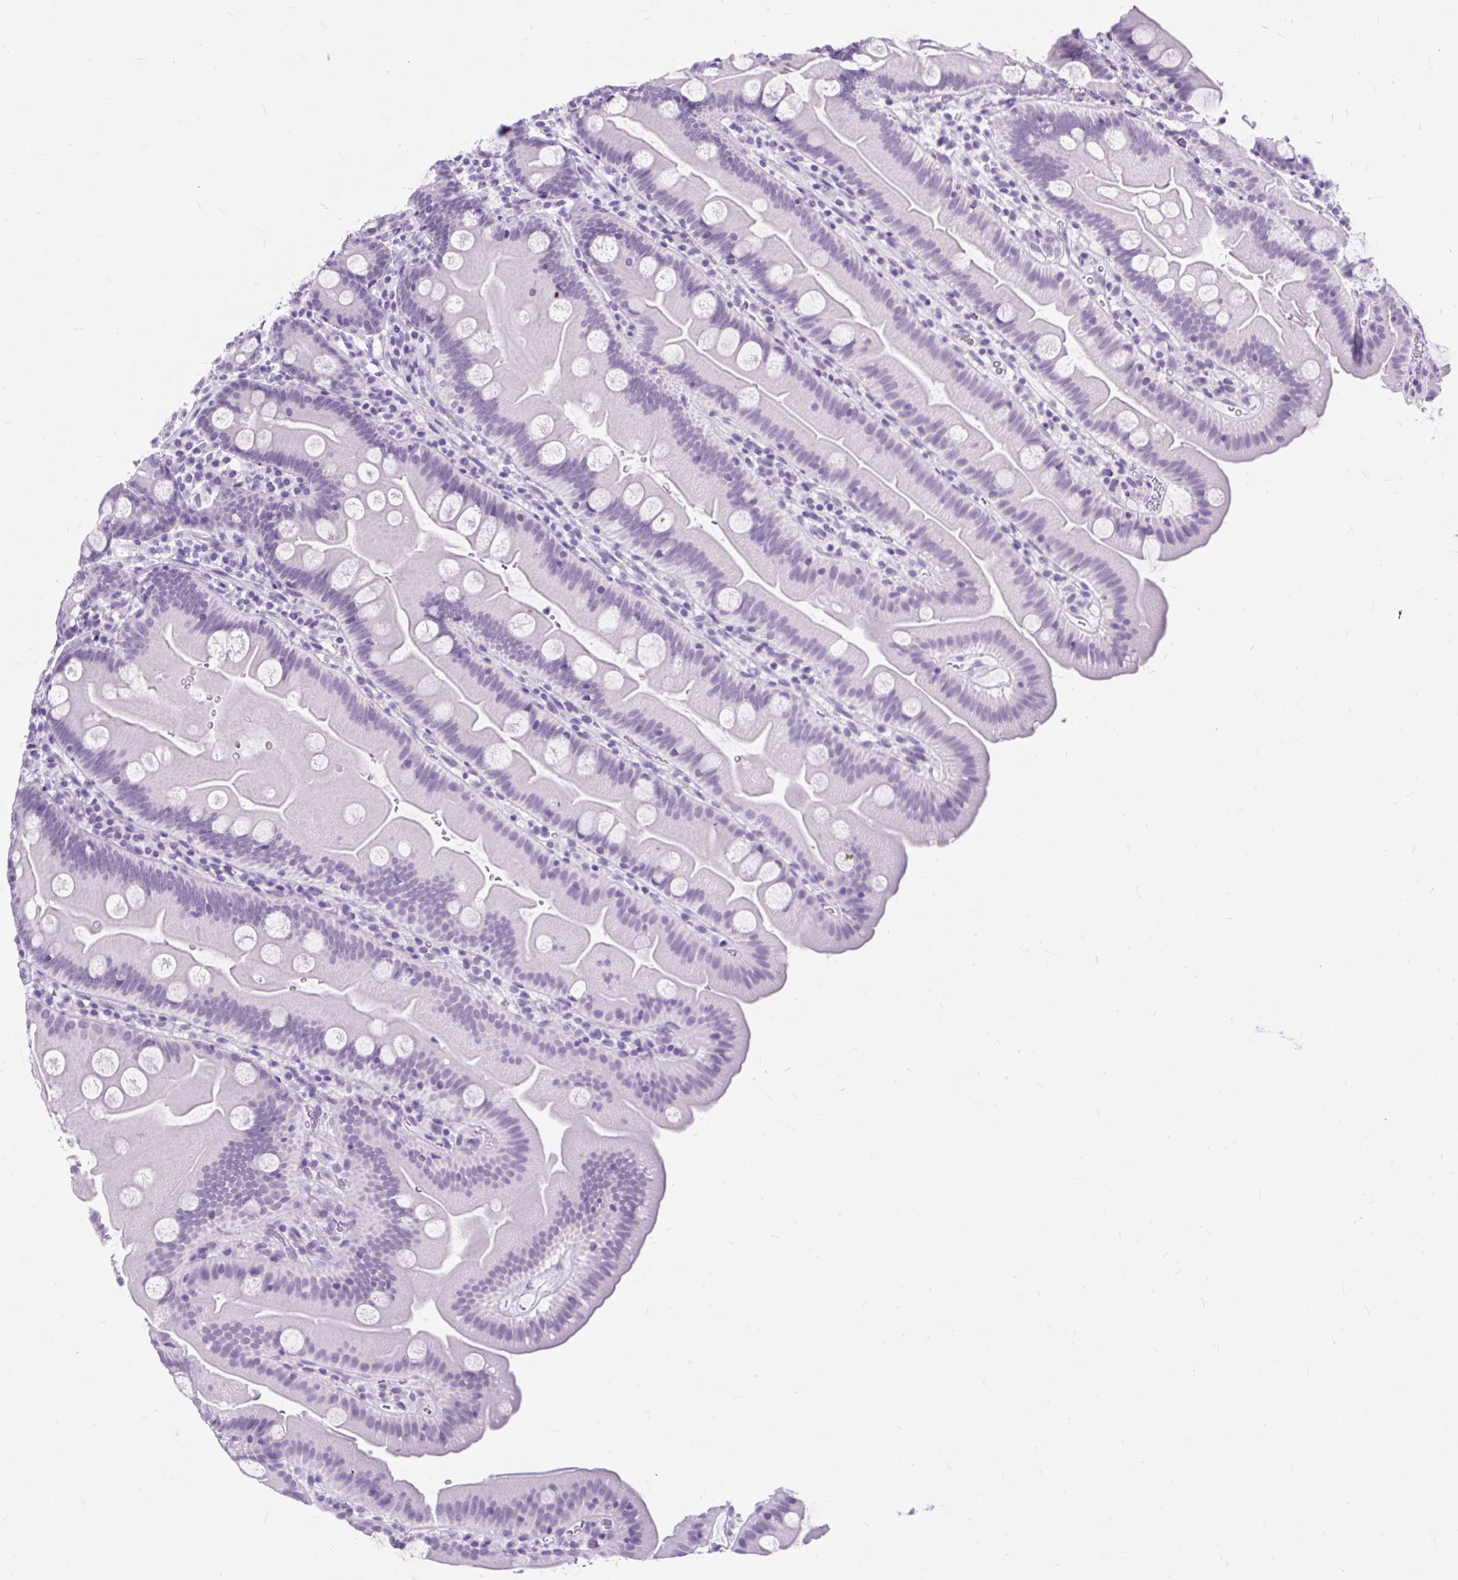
{"staining": {"intensity": "negative", "quantity": "none", "location": "none"}, "tissue": "small intestine", "cell_type": "Glandular cells", "image_type": "normal", "snomed": [{"axis": "morphology", "description": "Normal tissue, NOS"}, {"axis": "topography", "description": "Small intestine"}], "caption": "This is an immunohistochemistry image of normal small intestine. There is no positivity in glandular cells.", "gene": "SCGB1A1", "patient": {"sex": "female", "age": 68}}